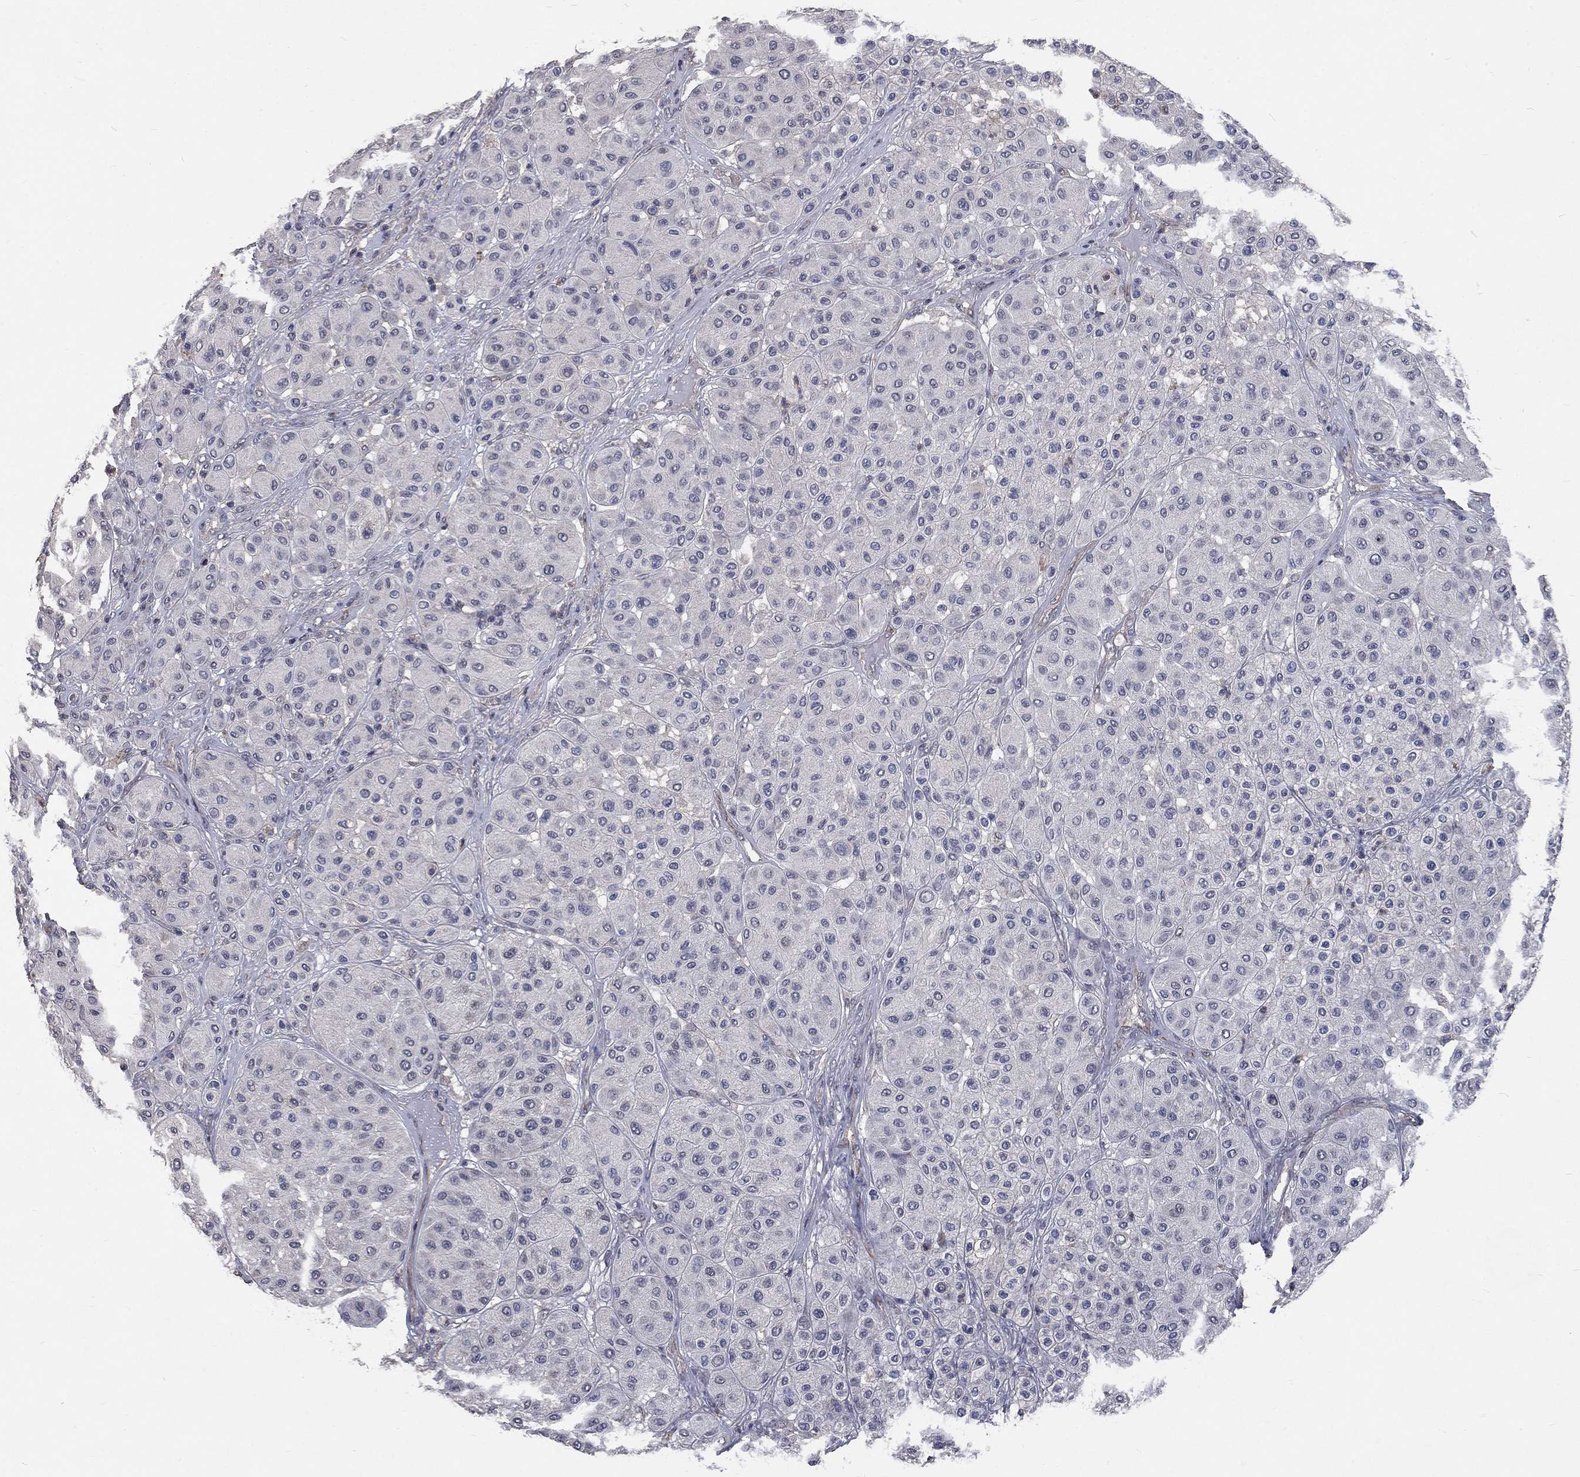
{"staining": {"intensity": "negative", "quantity": "none", "location": "none"}, "tissue": "melanoma", "cell_type": "Tumor cells", "image_type": "cancer", "snomed": [{"axis": "morphology", "description": "Malignant melanoma, Metastatic site"}, {"axis": "topography", "description": "Smooth muscle"}], "caption": "Immunohistochemical staining of human malignant melanoma (metastatic site) shows no significant expression in tumor cells.", "gene": "CHST5", "patient": {"sex": "male", "age": 41}}